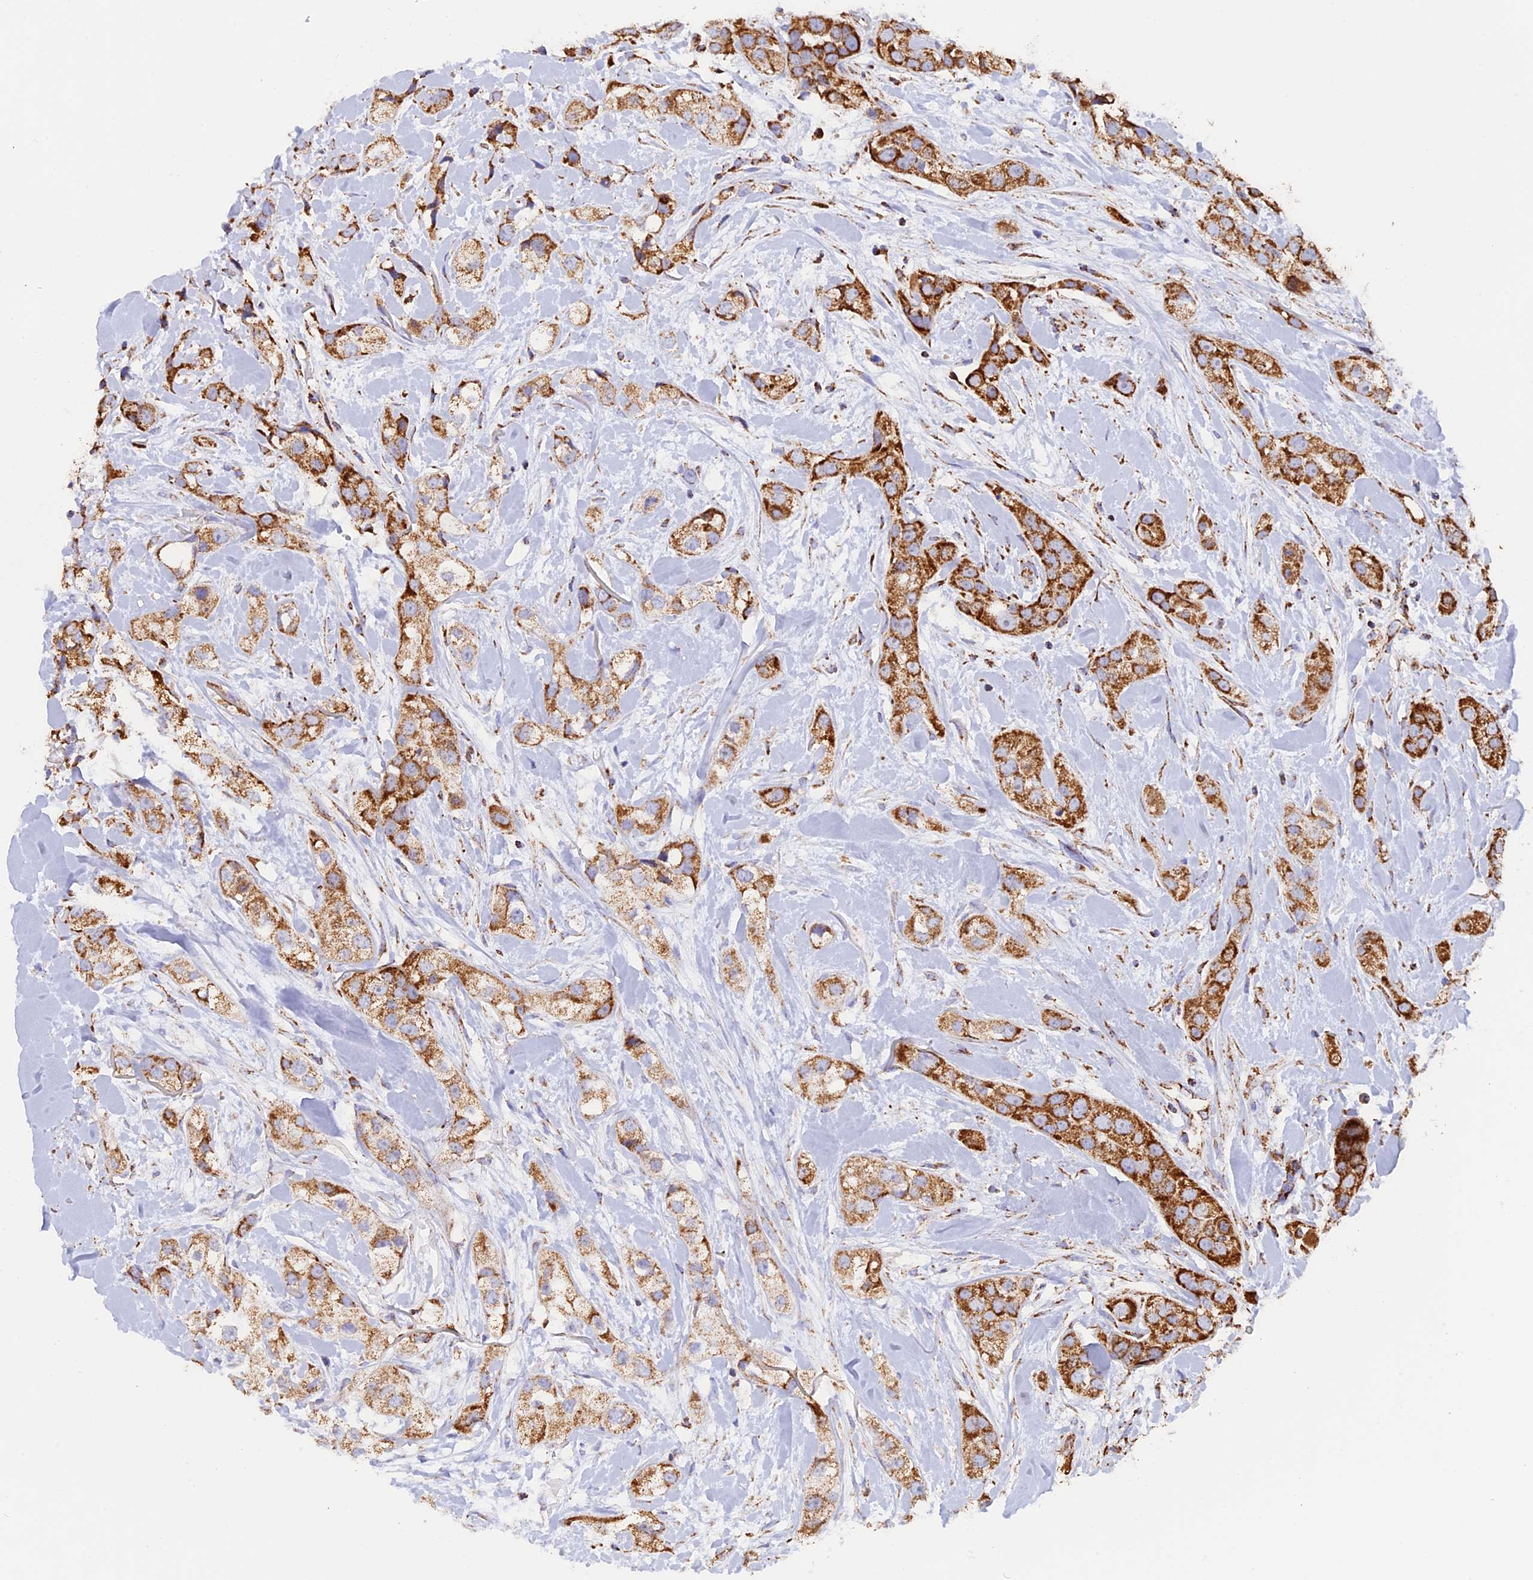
{"staining": {"intensity": "moderate", "quantity": ">75%", "location": "cytoplasmic/membranous"}, "tissue": "head and neck cancer", "cell_type": "Tumor cells", "image_type": "cancer", "snomed": [{"axis": "morphology", "description": "Normal tissue, NOS"}, {"axis": "morphology", "description": "Squamous cell carcinoma, NOS"}, {"axis": "topography", "description": "Skeletal muscle"}, {"axis": "topography", "description": "Head-Neck"}], "caption": "Head and neck cancer tissue shows moderate cytoplasmic/membranous staining in about >75% of tumor cells, visualized by immunohistochemistry. (DAB (3,3'-diaminobenzidine) = brown stain, brightfield microscopy at high magnification).", "gene": "UQCRB", "patient": {"sex": "male", "age": 51}}